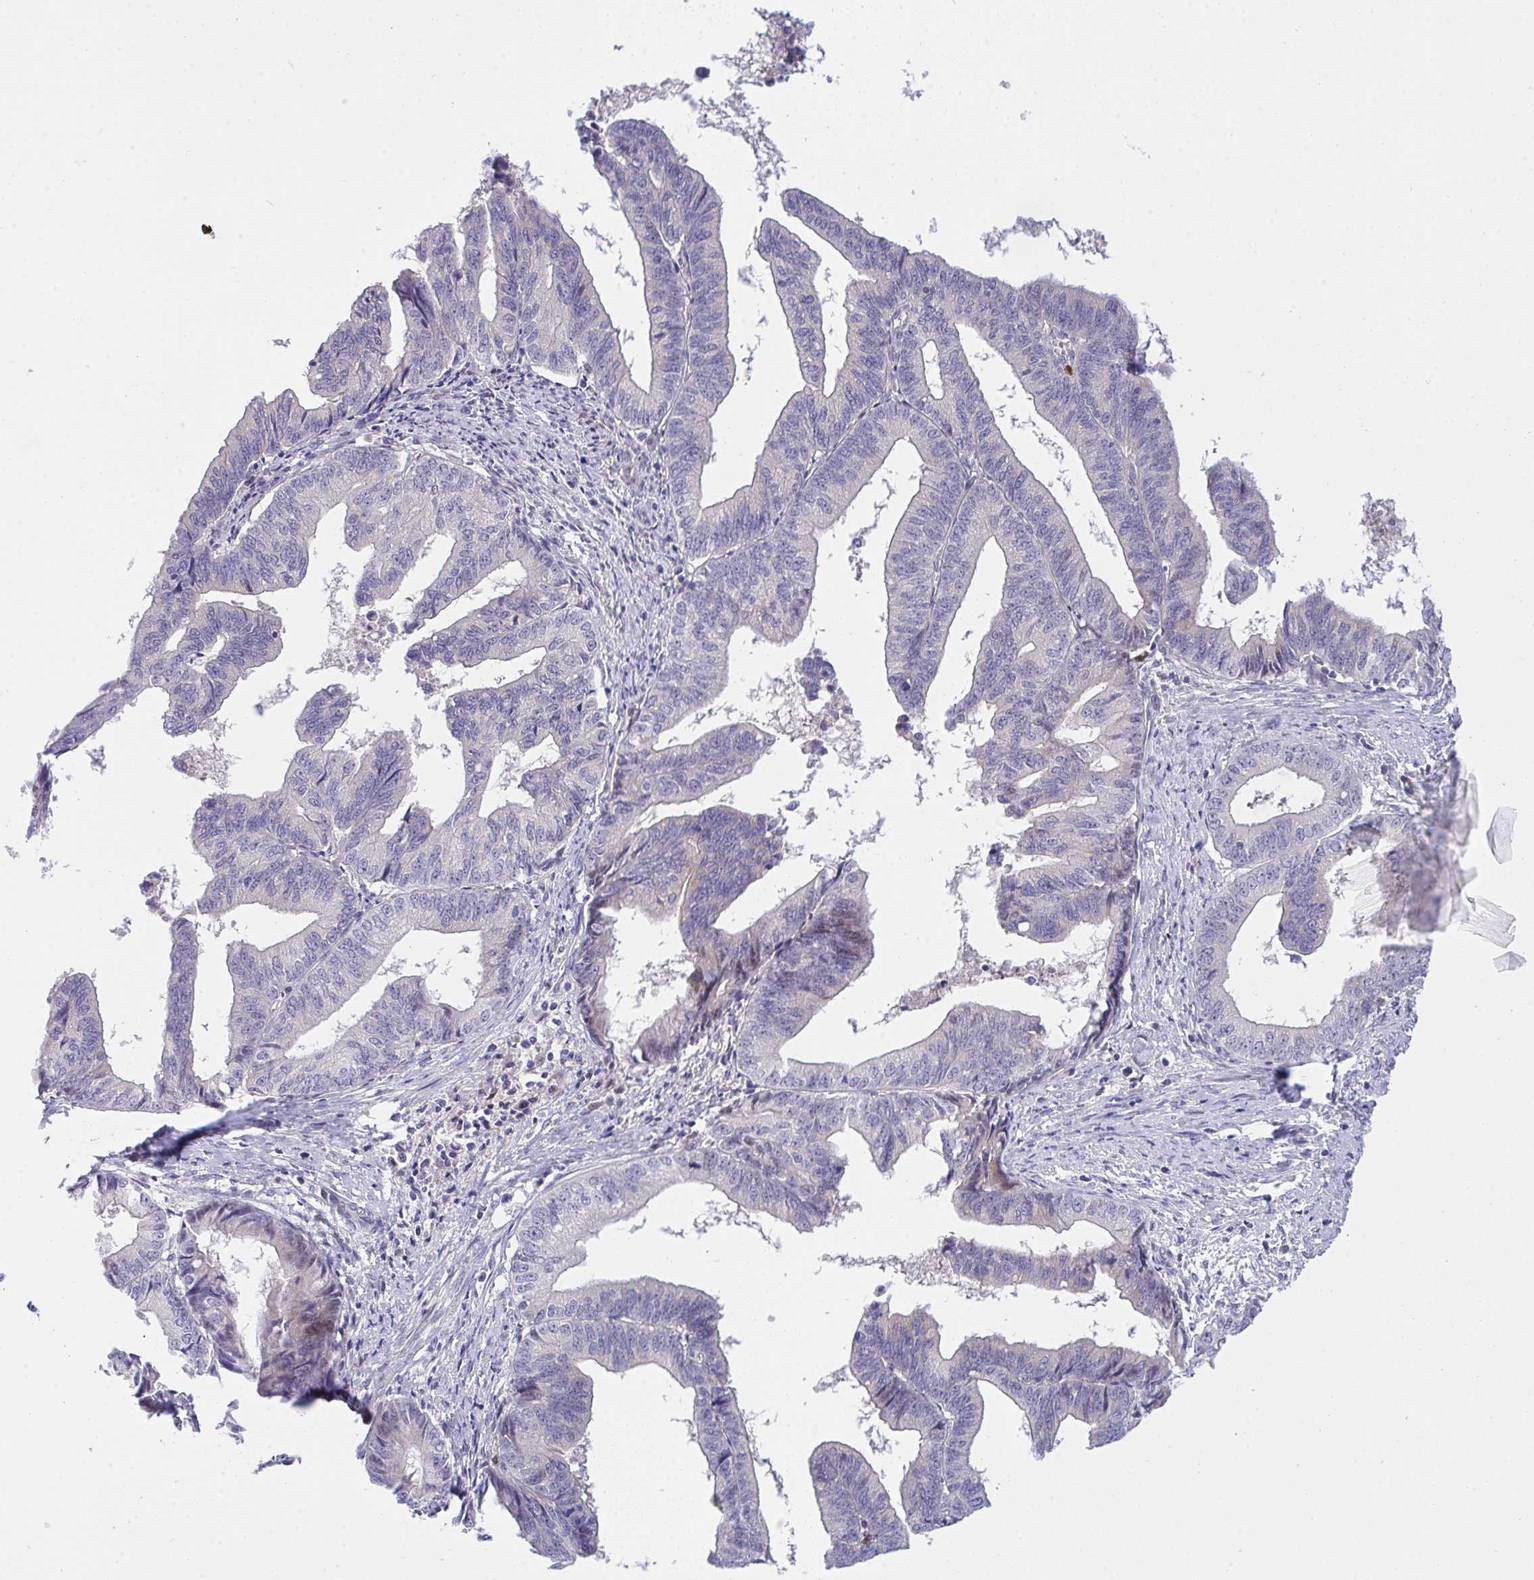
{"staining": {"intensity": "negative", "quantity": "none", "location": "none"}, "tissue": "endometrial cancer", "cell_type": "Tumor cells", "image_type": "cancer", "snomed": [{"axis": "morphology", "description": "Adenocarcinoma, NOS"}, {"axis": "topography", "description": "Endometrium"}], "caption": "This micrograph is of adenocarcinoma (endometrial) stained with IHC to label a protein in brown with the nuclei are counter-stained blue. There is no expression in tumor cells. (Brightfield microscopy of DAB immunohistochemistry (IHC) at high magnification).", "gene": "ZNF554", "patient": {"sex": "female", "age": 65}}